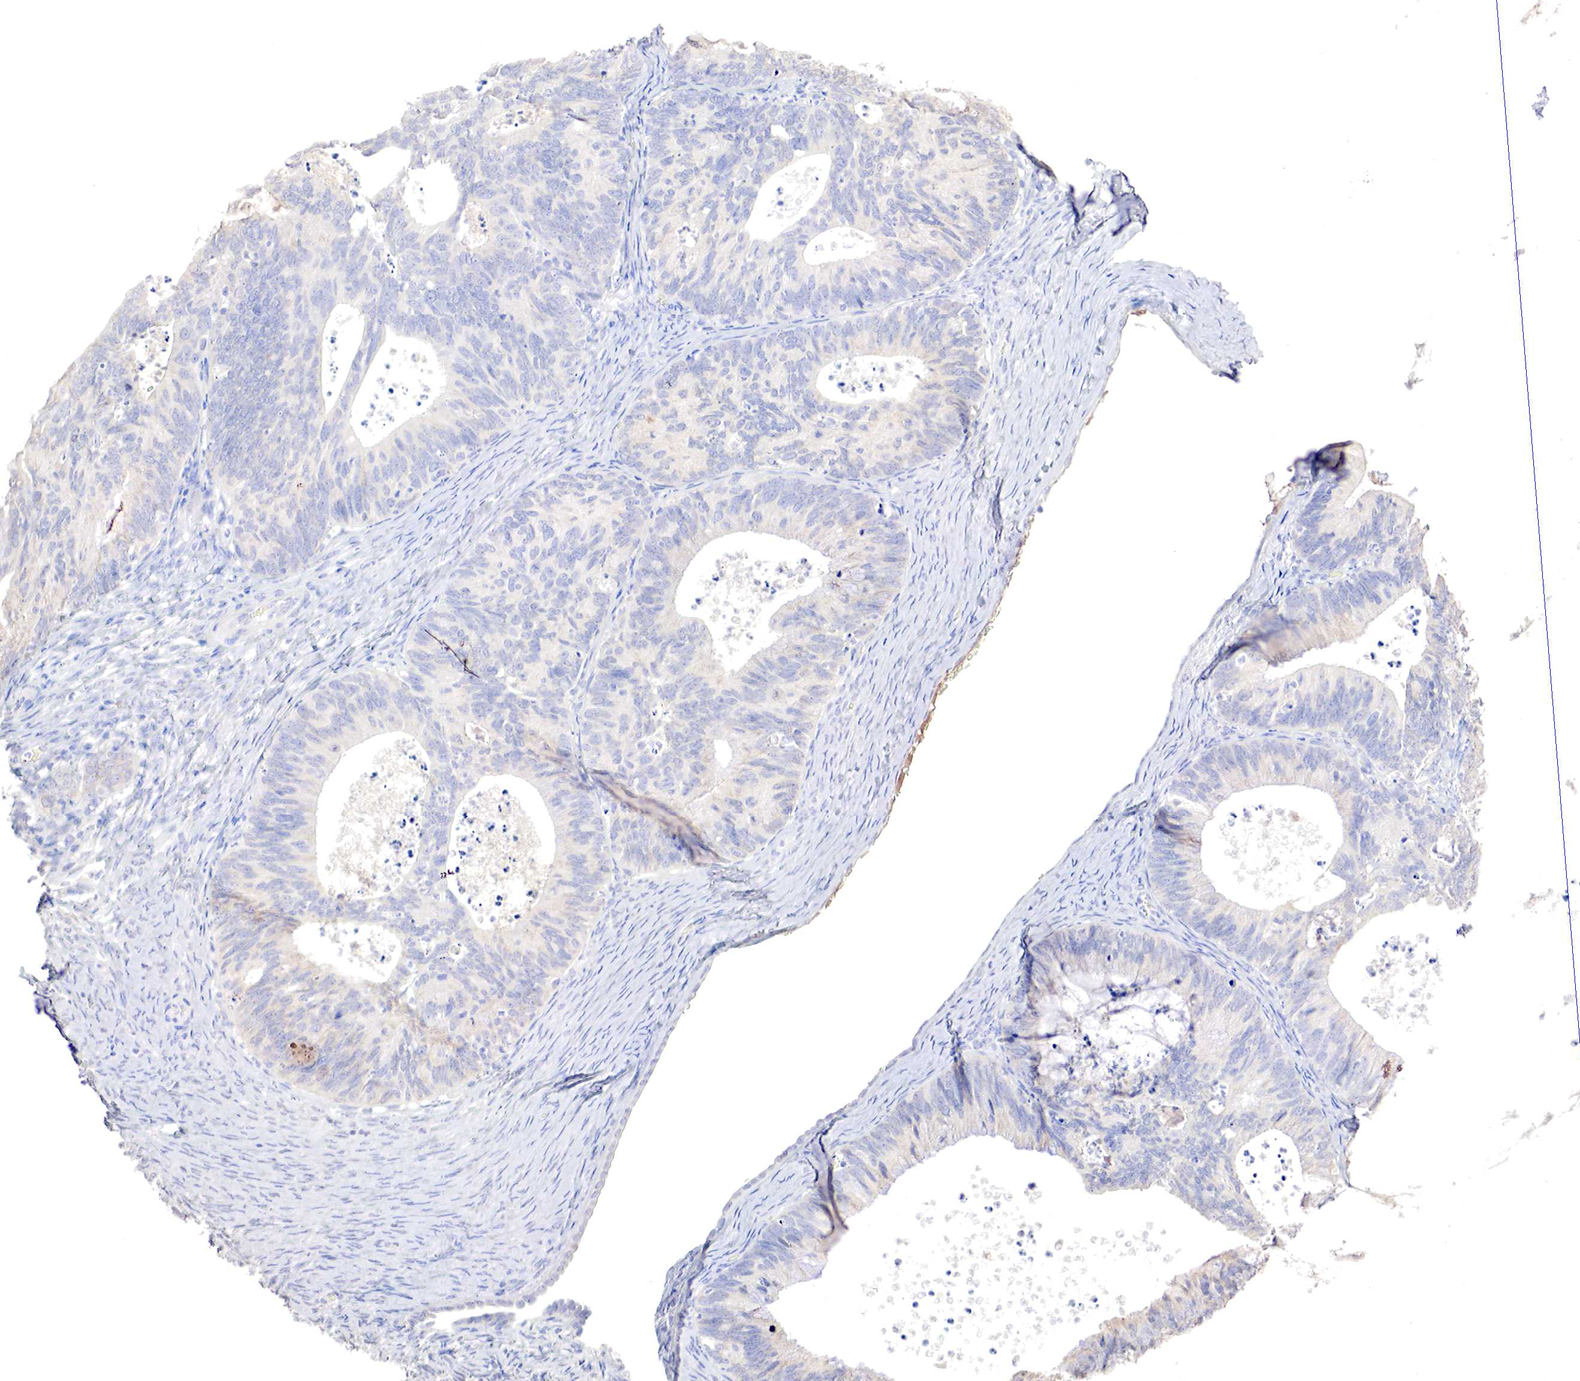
{"staining": {"intensity": "negative", "quantity": "none", "location": "none"}, "tissue": "ovarian cancer", "cell_type": "Tumor cells", "image_type": "cancer", "snomed": [{"axis": "morphology", "description": "Carcinoma, endometroid"}, {"axis": "topography", "description": "Ovary"}], "caption": "A histopathology image of human ovarian cancer is negative for staining in tumor cells. (DAB immunohistochemistry (IHC) visualized using brightfield microscopy, high magnification).", "gene": "GATA1", "patient": {"sex": "female", "age": 52}}